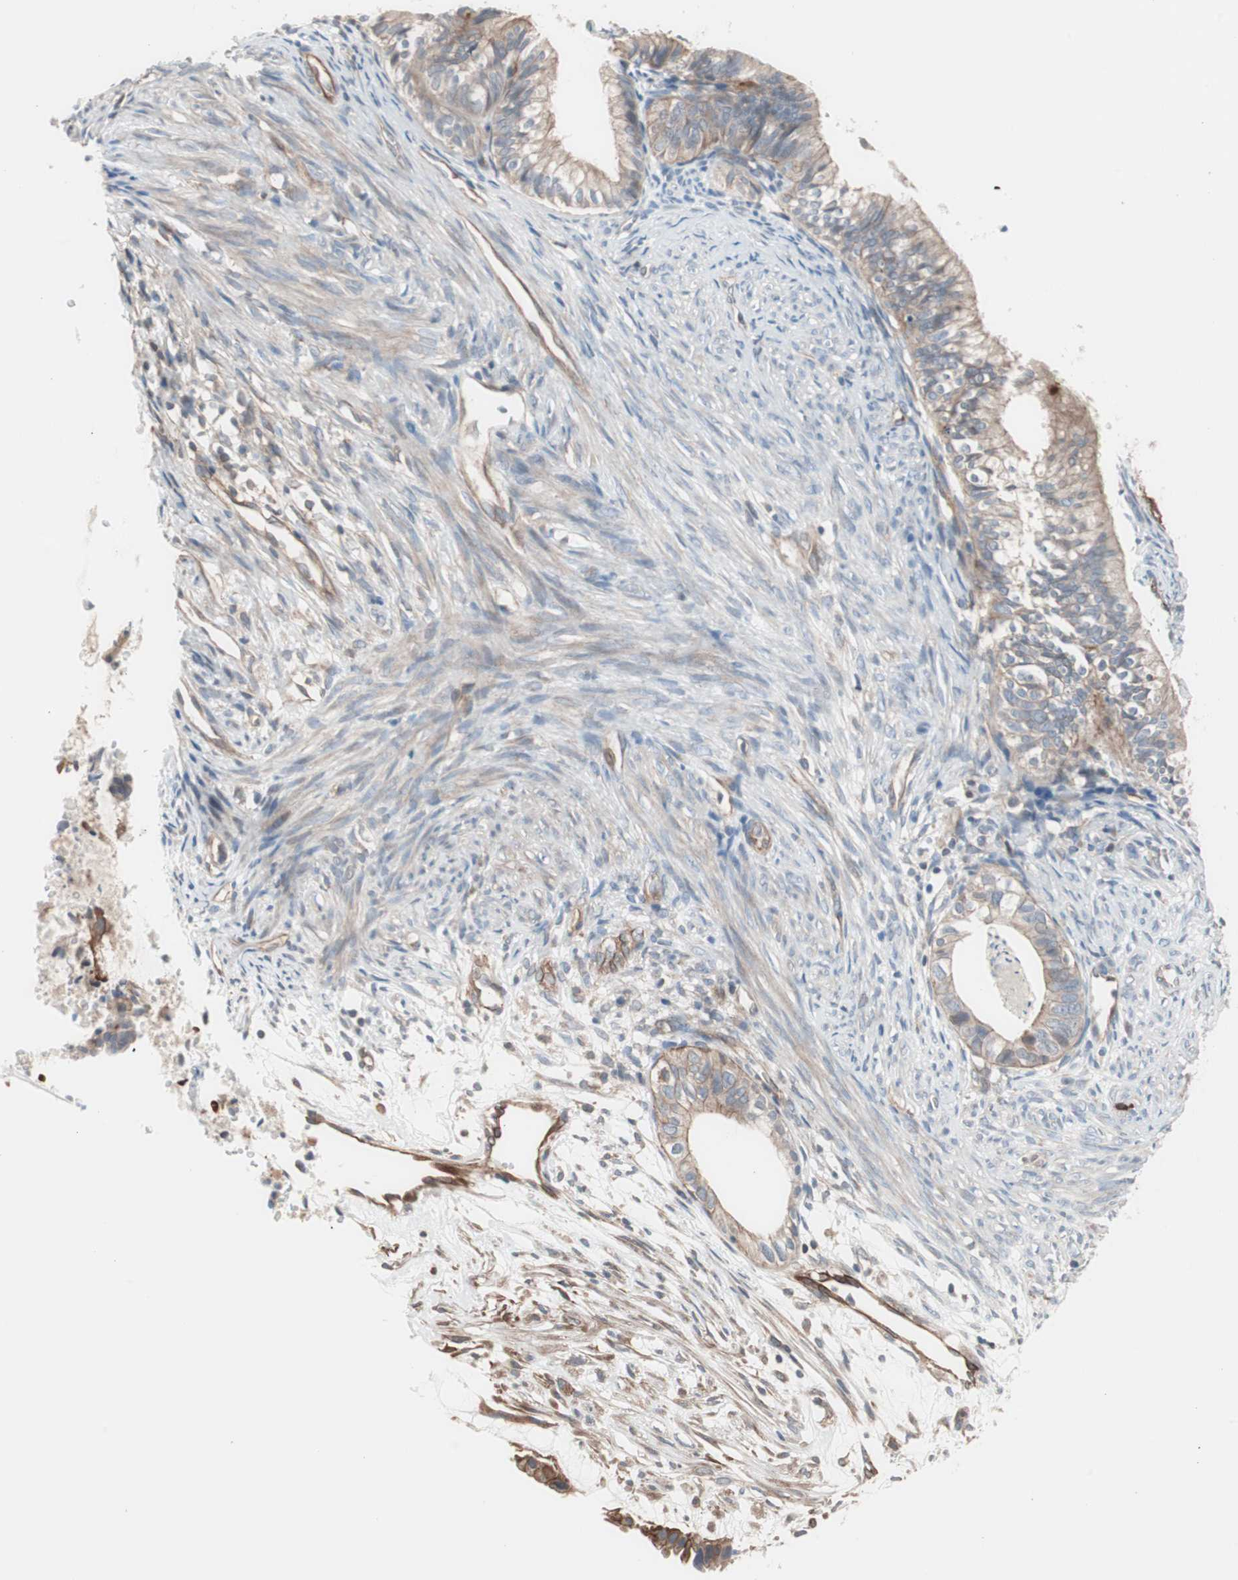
{"staining": {"intensity": "weak", "quantity": "25%-75%", "location": "cytoplasmic/membranous"}, "tissue": "cervical cancer", "cell_type": "Tumor cells", "image_type": "cancer", "snomed": [{"axis": "morphology", "description": "Normal tissue, NOS"}, {"axis": "morphology", "description": "Adenocarcinoma, NOS"}, {"axis": "topography", "description": "Cervix"}, {"axis": "topography", "description": "Endometrium"}], "caption": "Adenocarcinoma (cervical) tissue displays weak cytoplasmic/membranous expression in about 25%-75% of tumor cells The protein is shown in brown color, while the nuclei are stained blue.", "gene": "SMG1", "patient": {"sex": "female", "age": 86}}